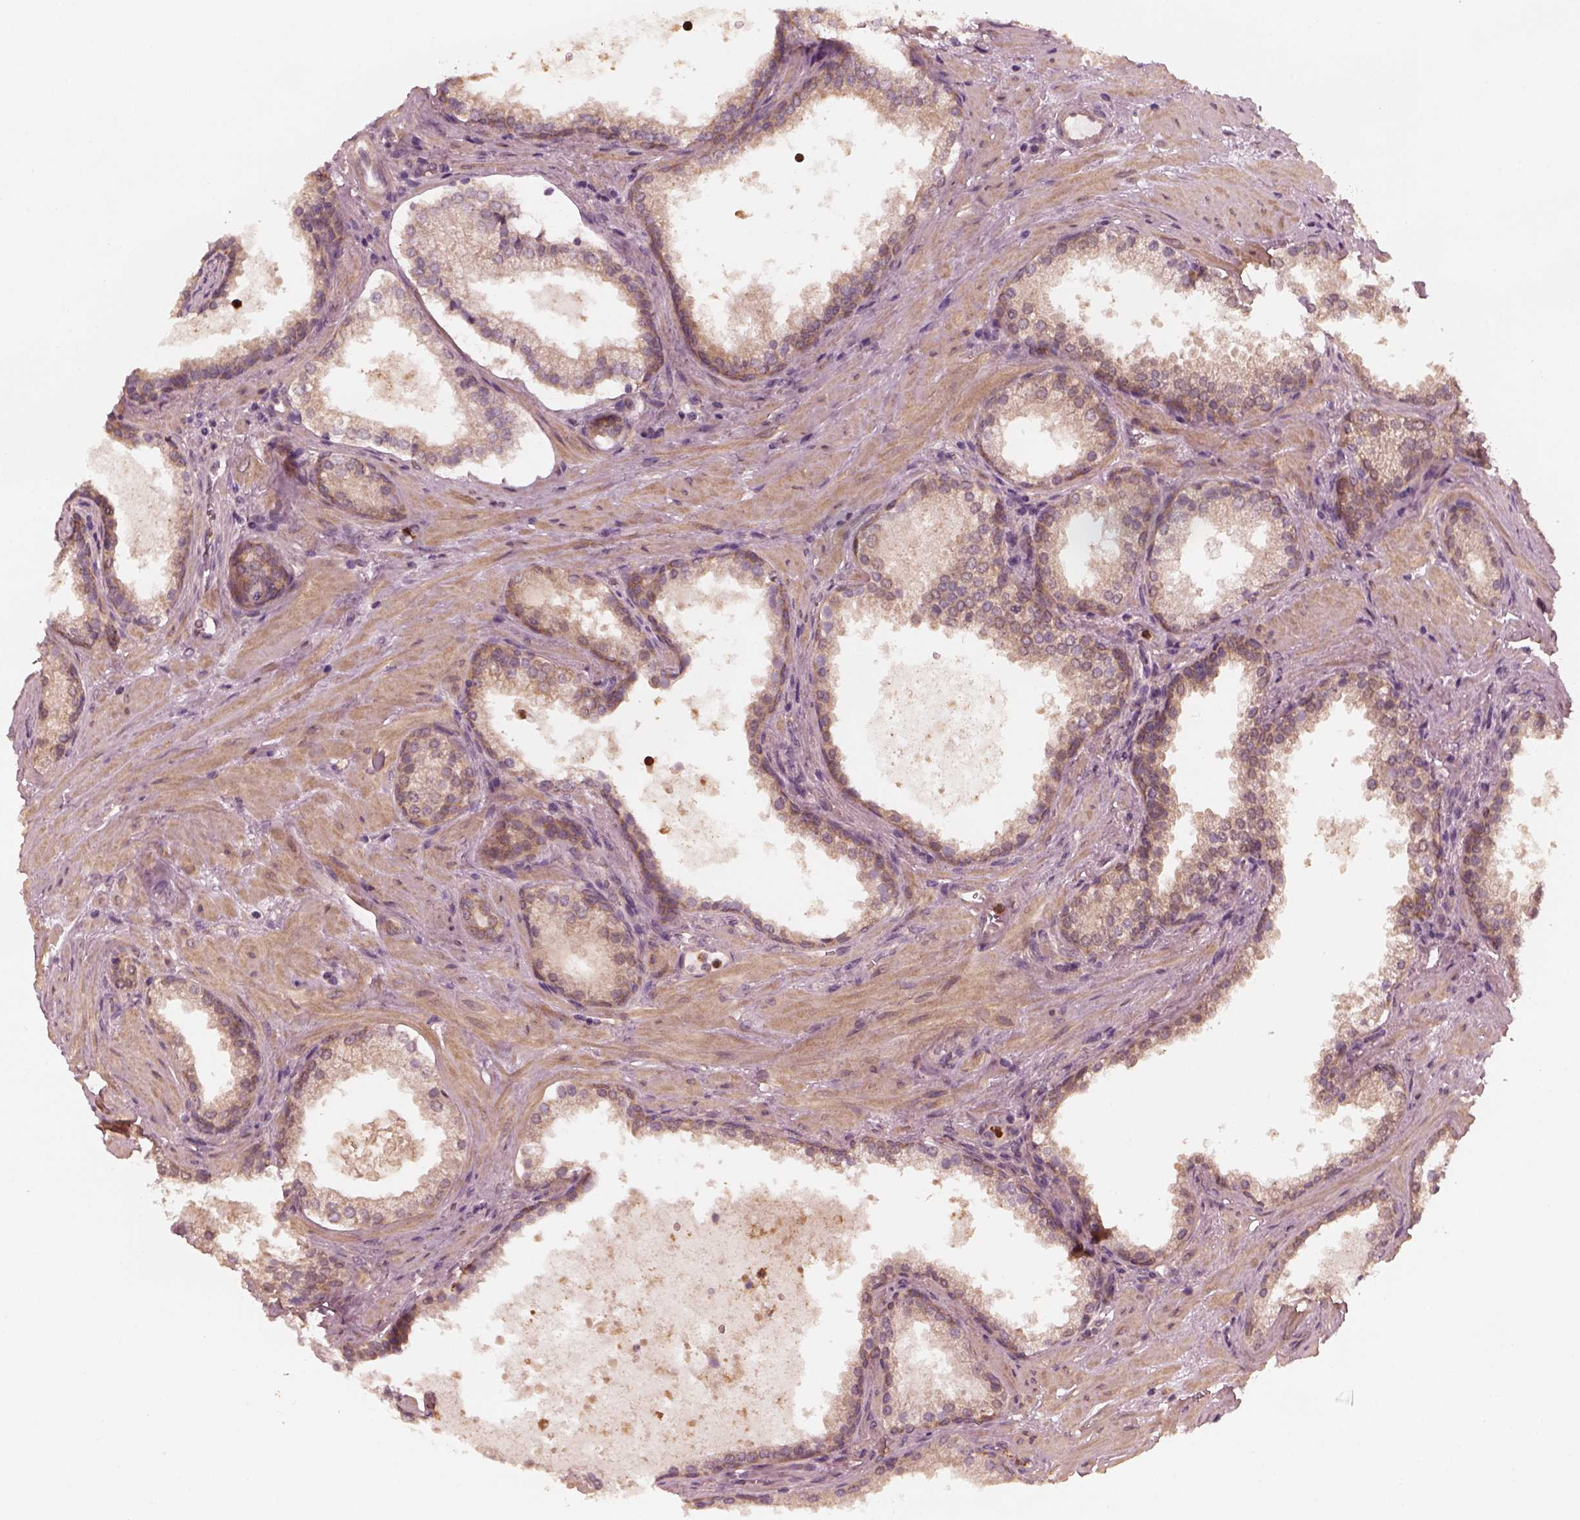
{"staining": {"intensity": "weak", "quantity": "25%-75%", "location": "cytoplasmic/membranous"}, "tissue": "prostate cancer", "cell_type": "Tumor cells", "image_type": "cancer", "snomed": [{"axis": "morphology", "description": "Adenocarcinoma, Low grade"}, {"axis": "topography", "description": "Prostate"}], "caption": "Human prostate cancer (low-grade adenocarcinoma) stained for a protein (brown) demonstrates weak cytoplasmic/membranous positive expression in about 25%-75% of tumor cells.", "gene": "FAF2", "patient": {"sex": "male", "age": 56}}